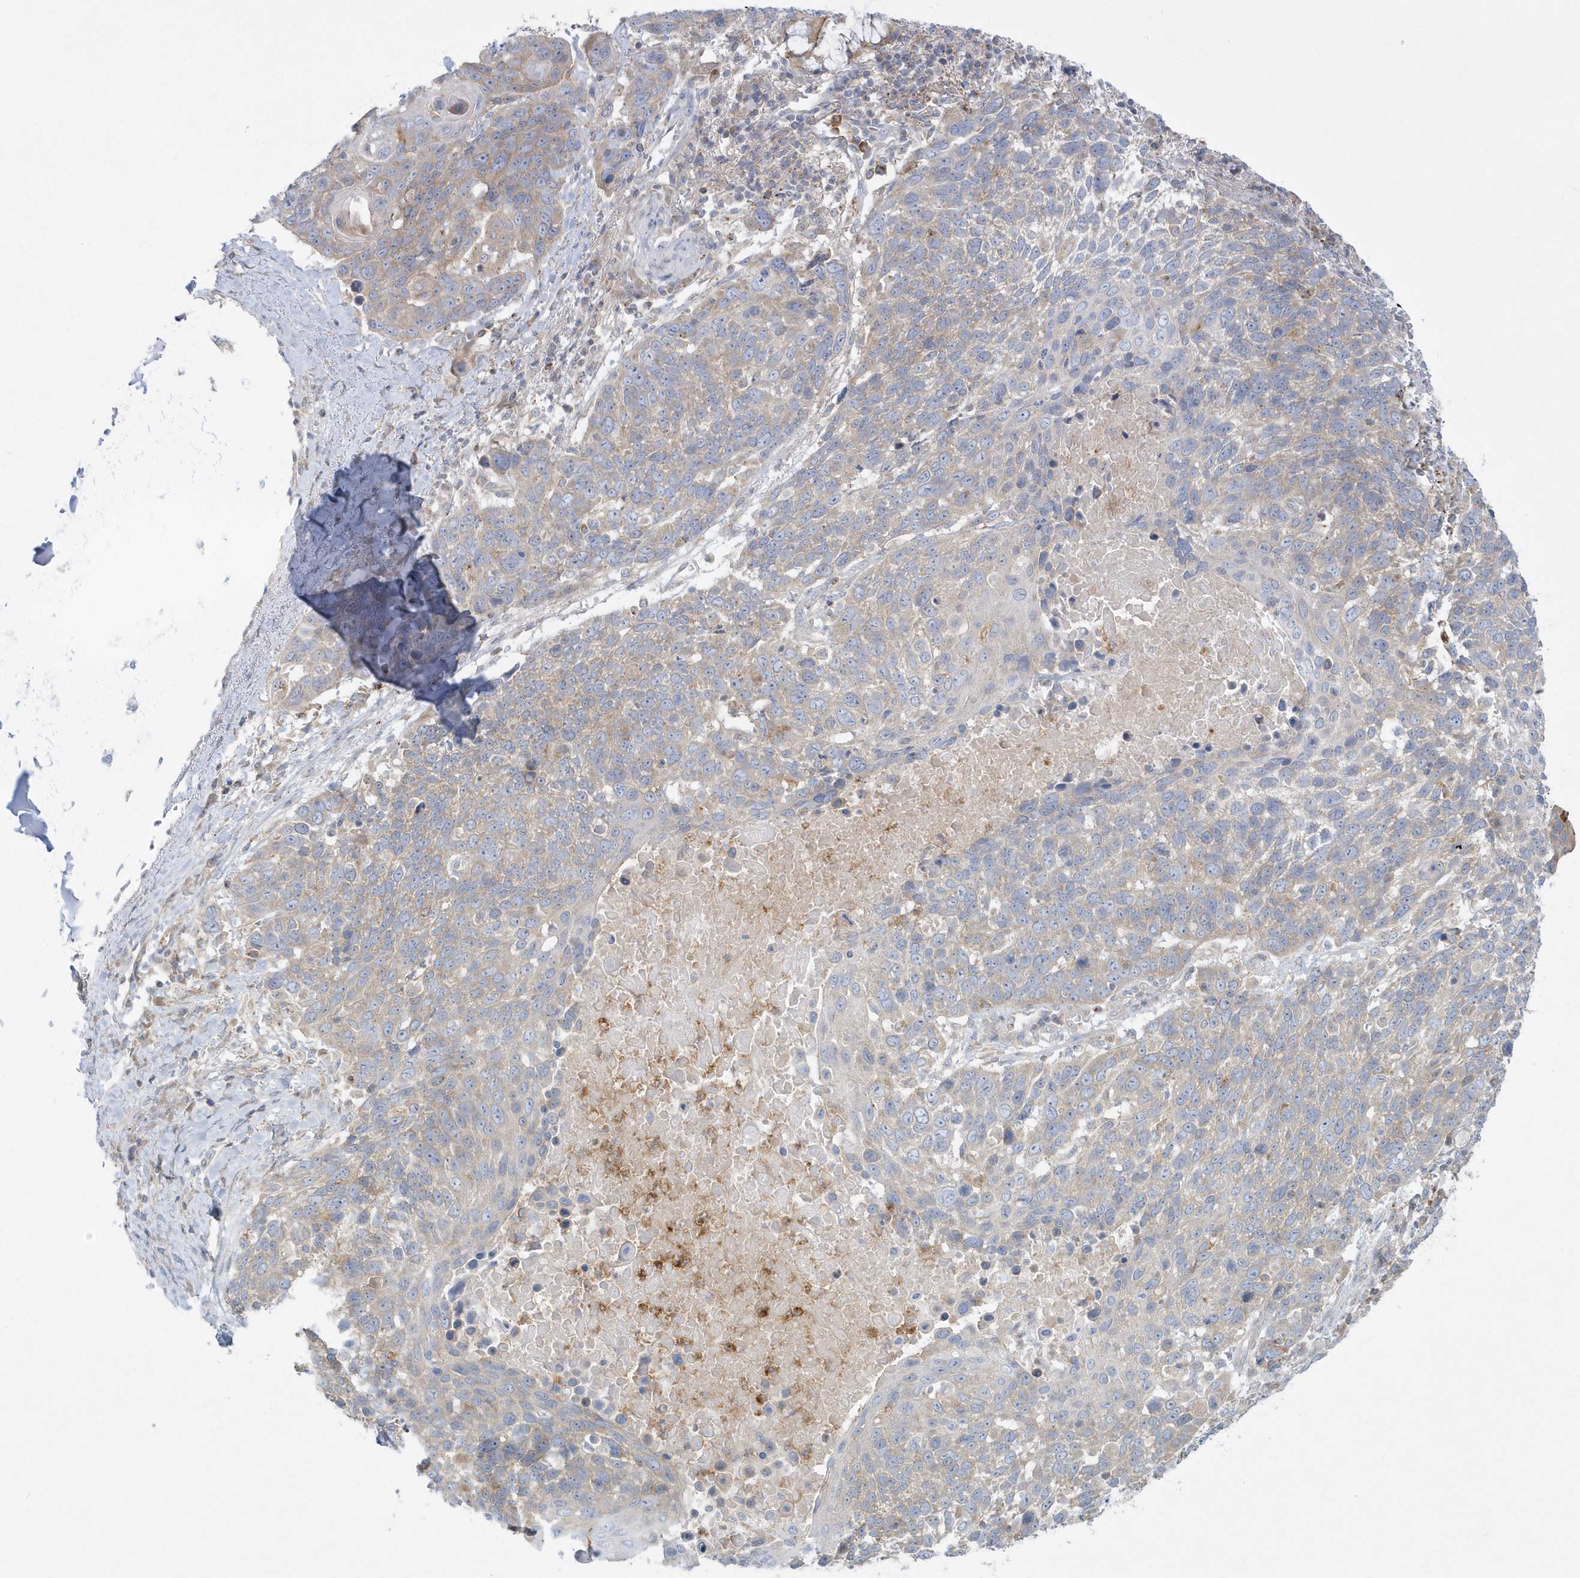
{"staining": {"intensity": "weak", "quantity": "<25%", "location": "cytoplasmic/membranous"}, "tissue": "lung cancer", "cell_type": "Tumor cells", "image_type": "cancer", "snomed": [{"axis": "morphology", "description": "Squamous cell carcinoma, NOS"}, {"axis": "topography", "description": "Lung"}], "caption": "Tumor cells show no significant protein staining in squamous cell carcinoma (lung). The staining is performed using DAB (3,3'-diaminobenzidine) brown chromogen with nuclei counter-stained in using hematoxylin.", "gene": "DNAJC18", "patient": {"sex": "male", "age": 66}}